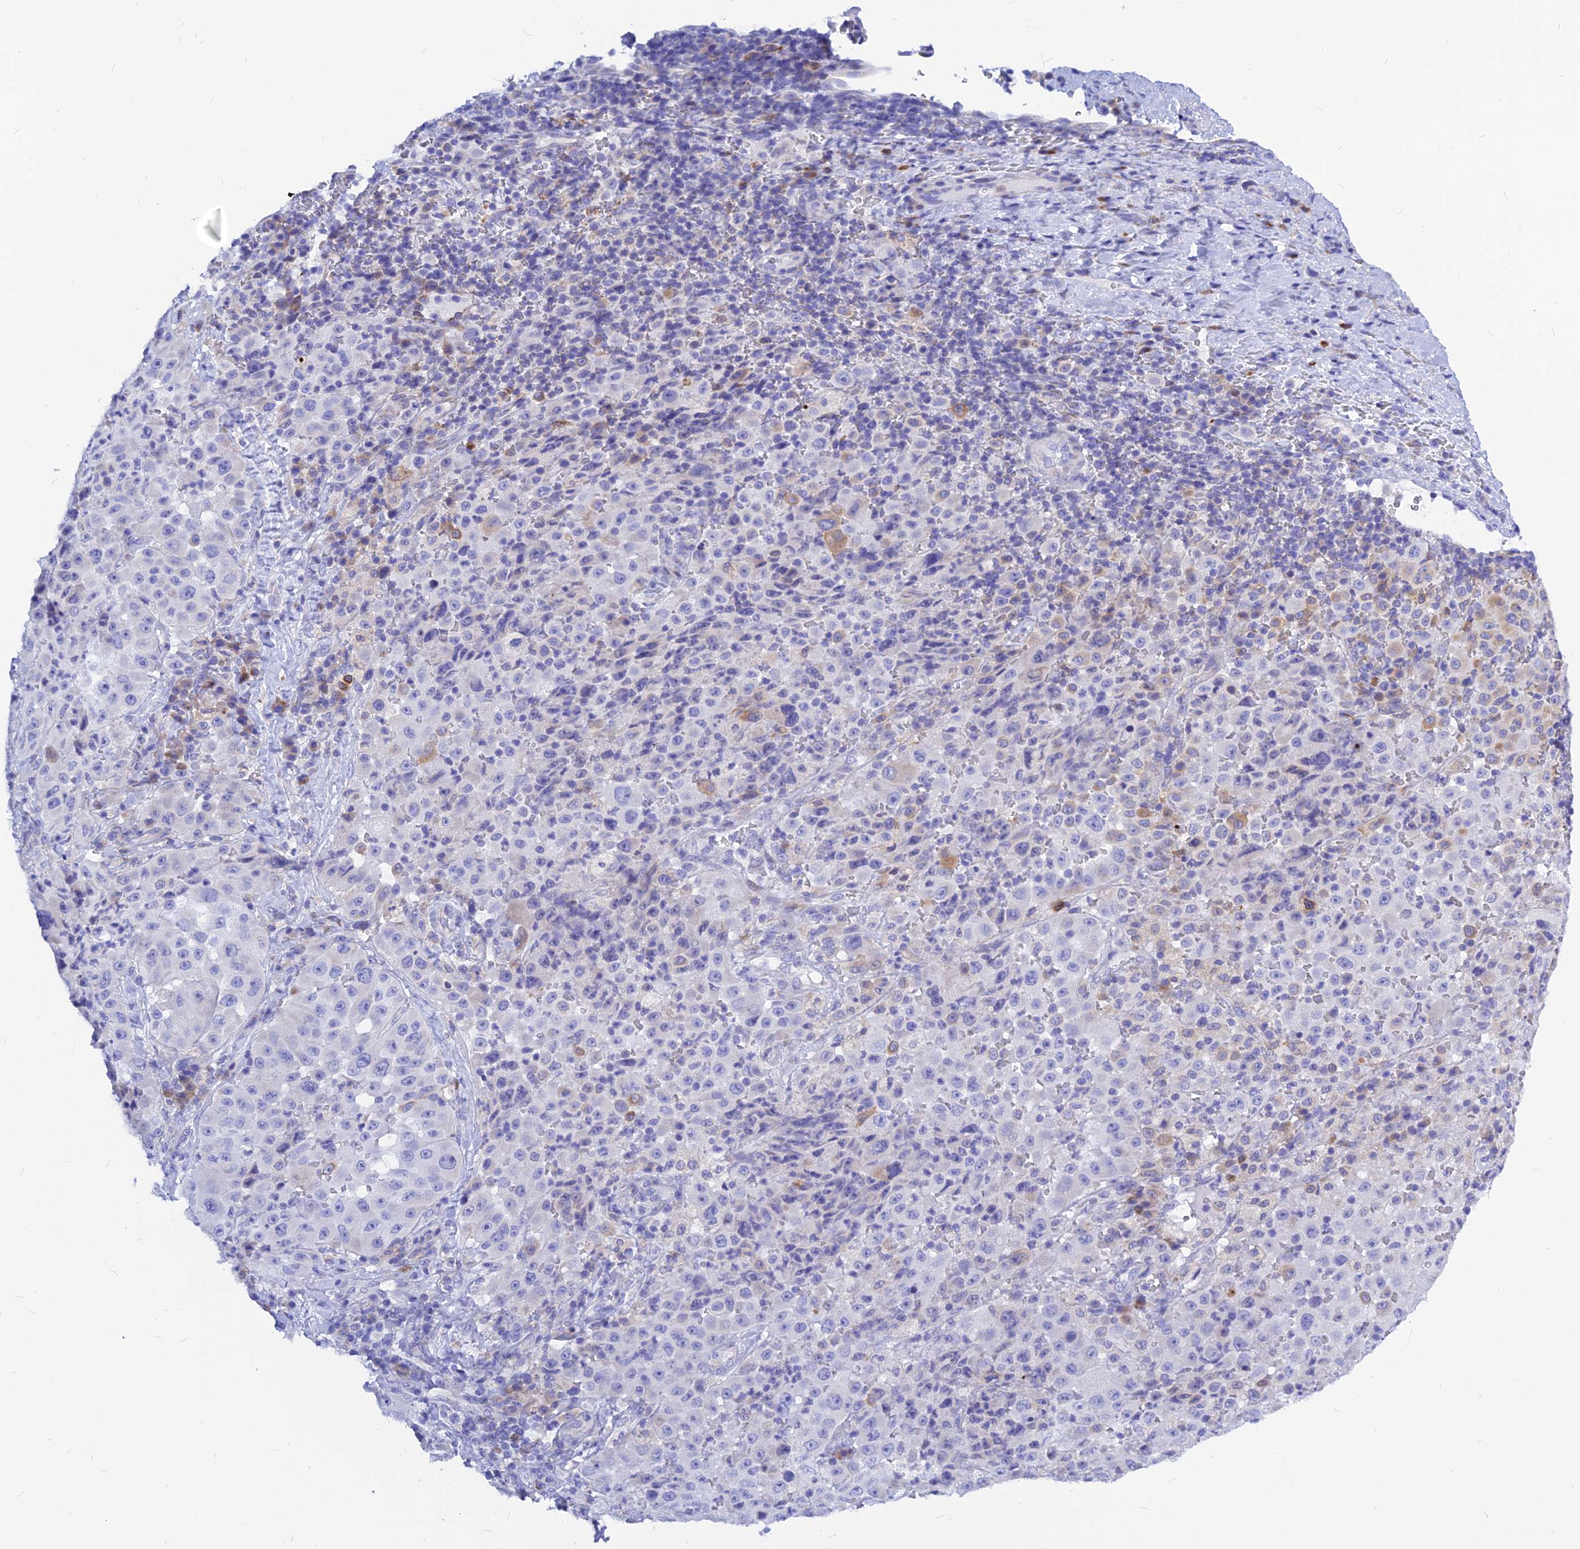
{"staining": {"intensity": "negative", "quantity": "none", "location": "none"}, "tissue": "melanoma", "cell_type": "Tumor cells", "image_type": "cancer", "snomed": [{"axis": "morphology", "description": "Malignant melanoma, Metastatic site"}, {"axis": "topography", "description": "Lymph node"}], "caption": "Malignant melanoma (metastatic site) was stained to show a protein in brown. There is no significant positivity in tumor cells.", "gene": "CNOT6", "patient": {"sex": "male", "age": 62}}